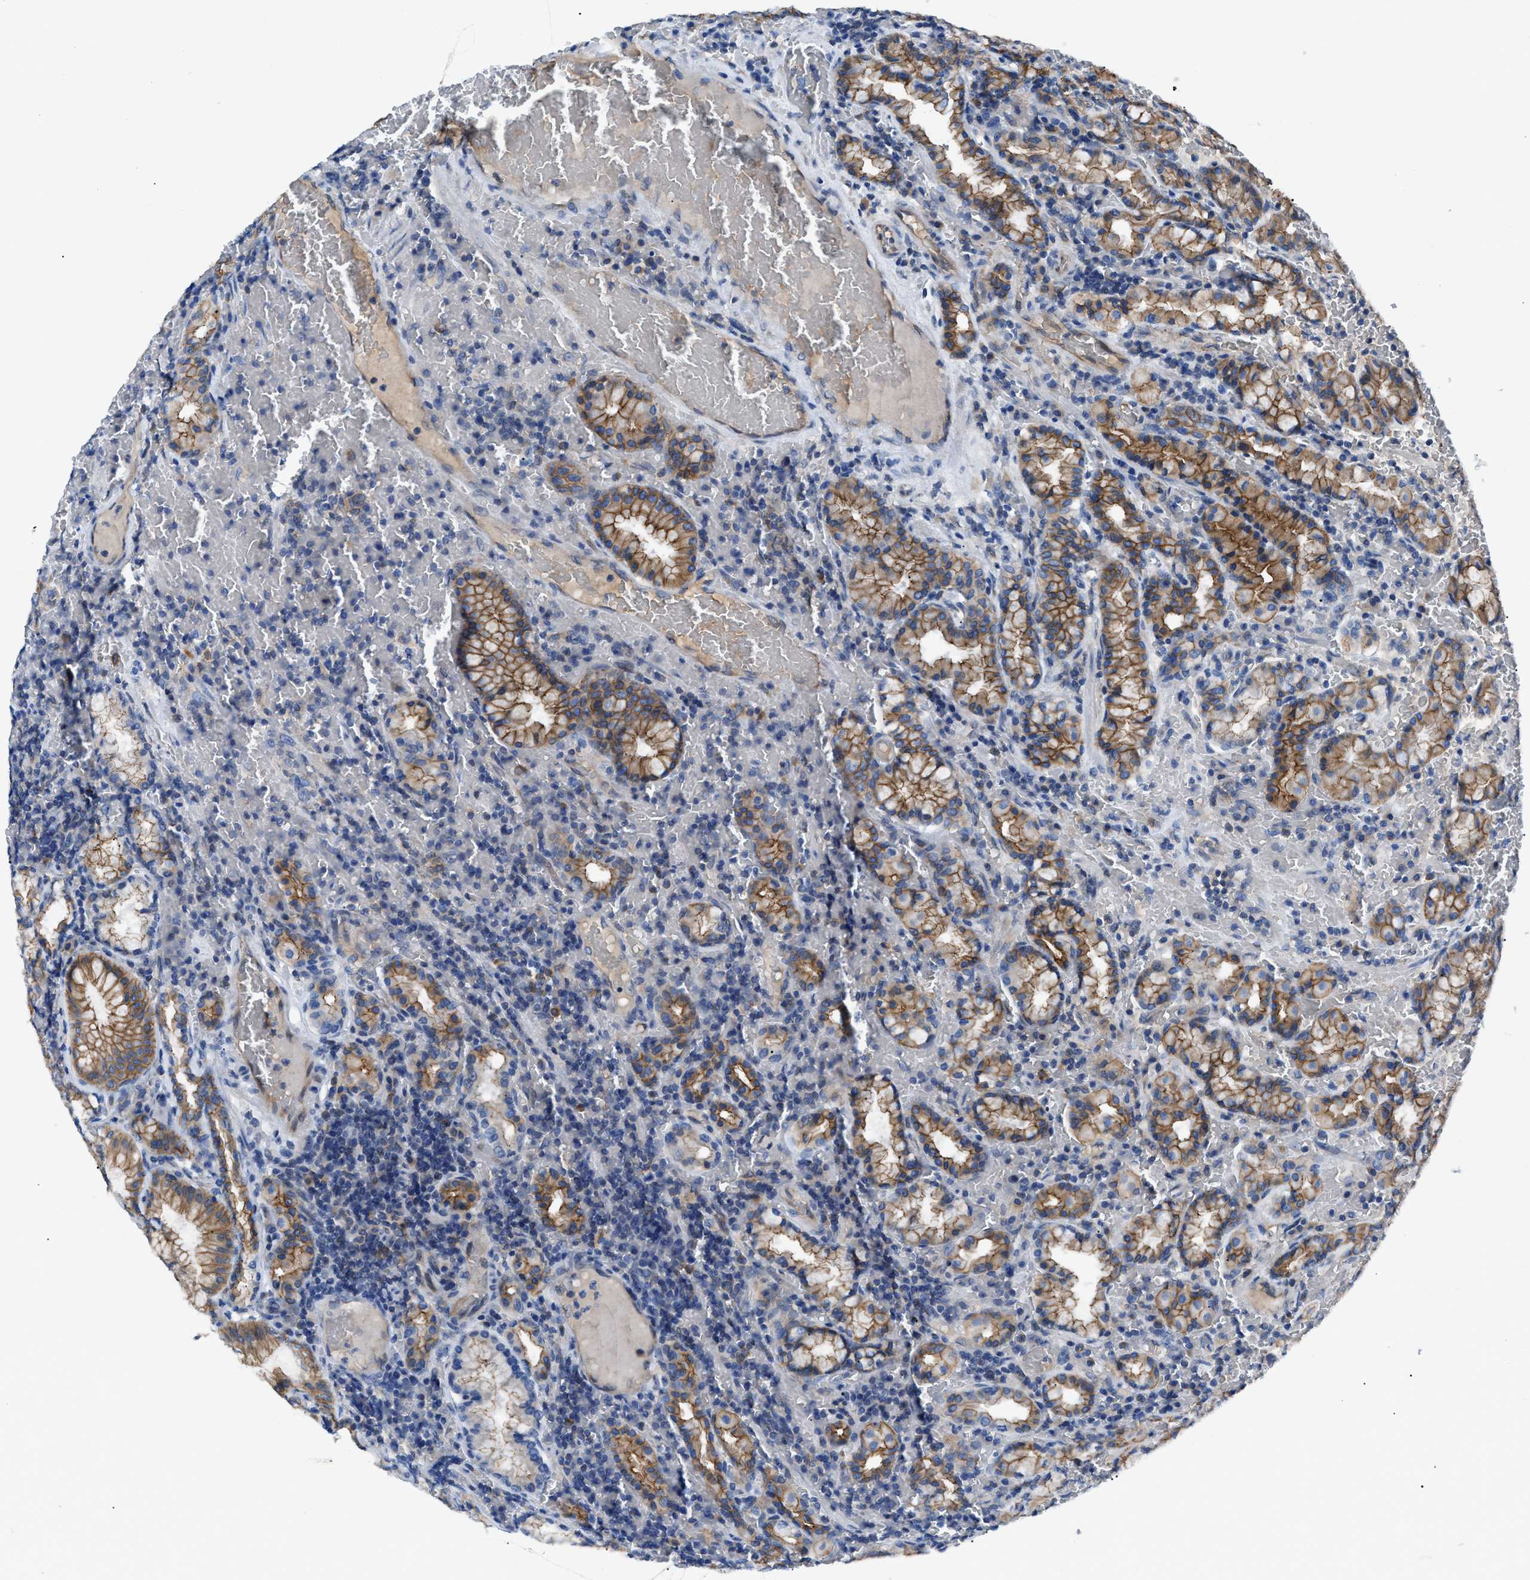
{"staining": {"intensity": "moderate", "quantity": ">75%", "location": "cytoplasmic/membranous"}, "tissue": "stomach", "cell_type": "Glandular cells", "image_type": "normal", "snomed": [{"axis": "morphology", "description": "Normal tissue, NOS"}, {"axis": "morphology", "description": "Carcinoid, malignant, NOS"}, {"axis": "topography", "description": "Stomach, upper"}], "caption": "A photomicrograph of human stomach stained for a protein displays moderate cytoplasmic/membranous brown staining in glandular cells. (brown staining indicates protein expression, while blue staining denotes nuclei).", "gene": "ZDHHC24", "patient": {"sex": "male", "age": 39}}